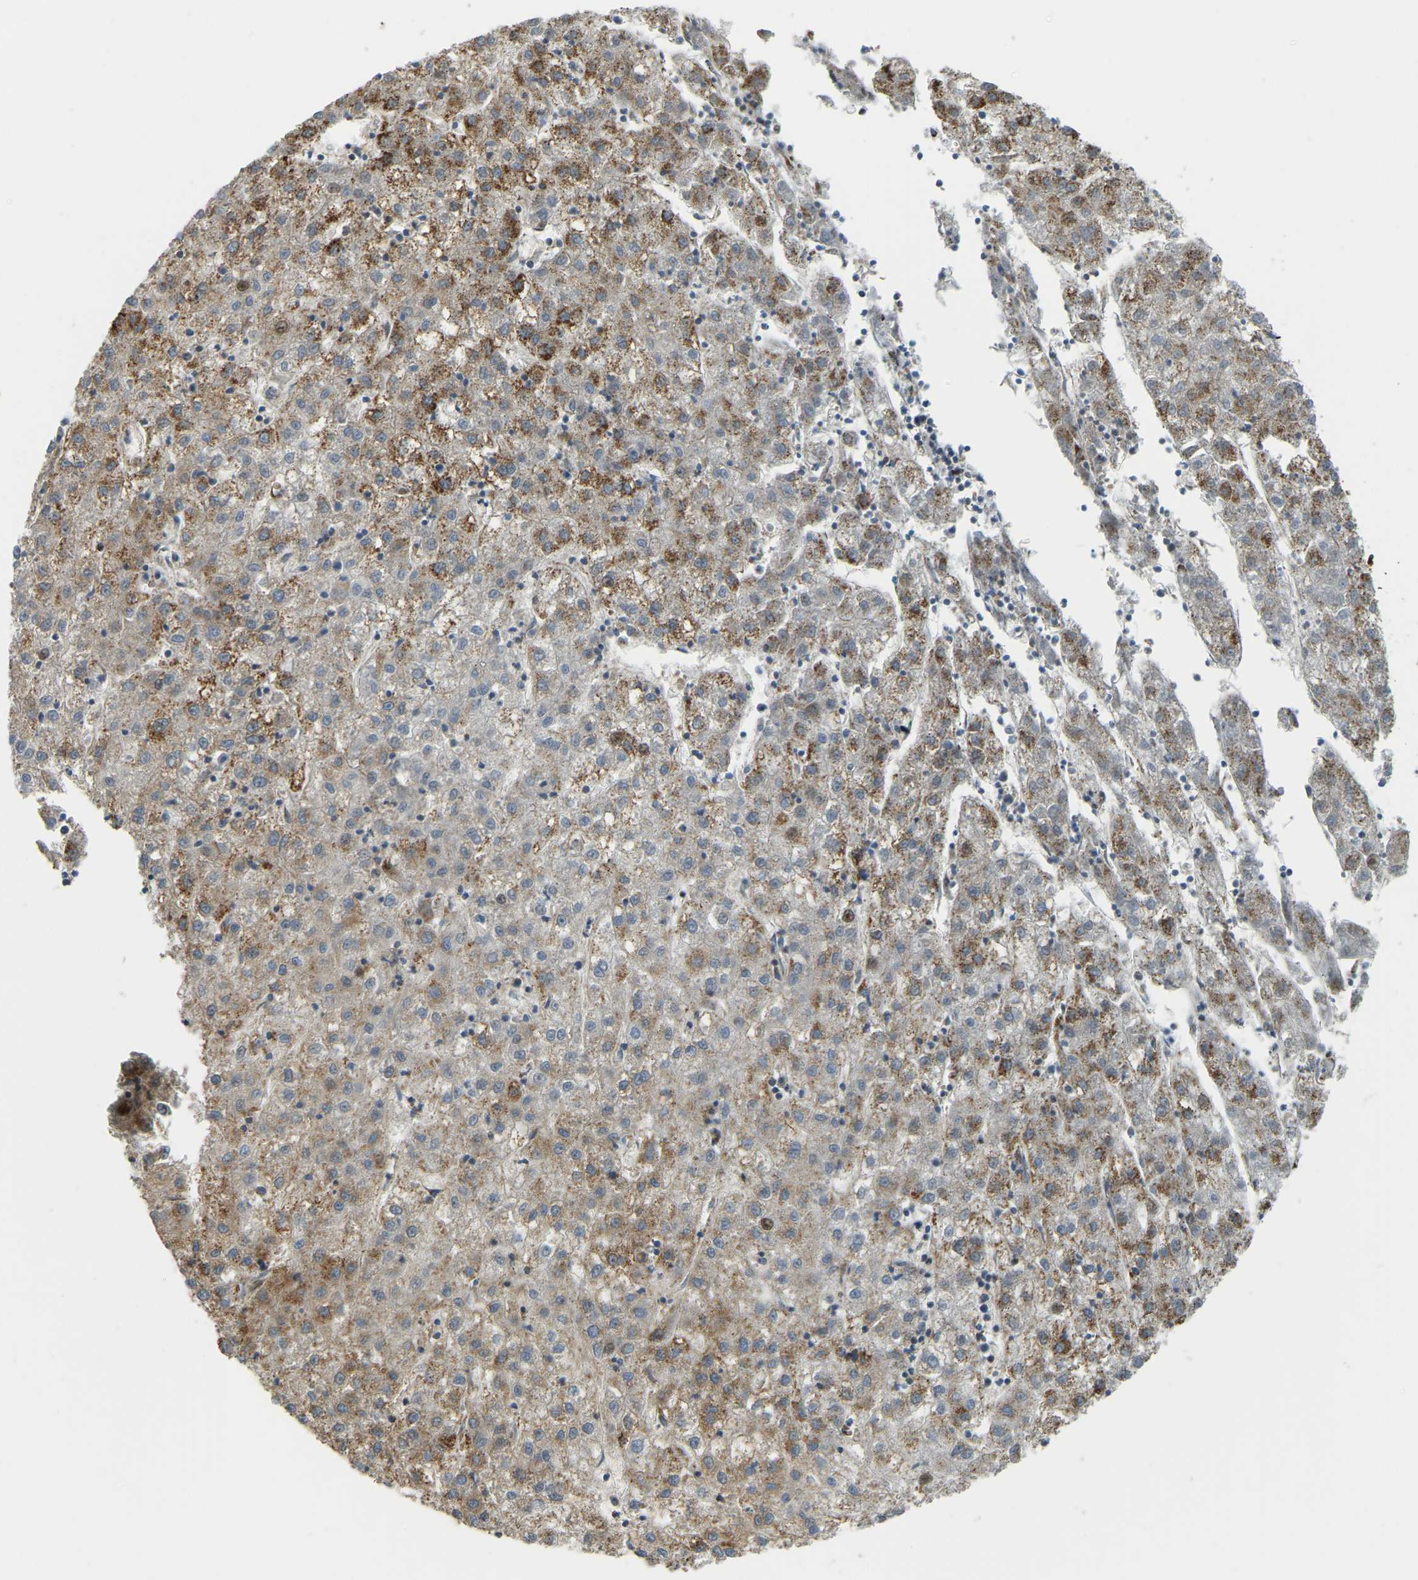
{"staining": {"intensity": "moderate", "quantity": ">75%", "location": "cytoplasmic/membranous"}, "tissue": "liver cancer", "cell_type": "Tumor cells", "image_type": "cancer", "snomed": [{"axis": "morphology", "description": "Carcinoma, Hepatocellular, NOS"}, {"axis": "topography", "description": "Liver"}], "caption": "Immunohistochemical staining of human liver hepatocellular carcinoma displays medium levels of moderate cytoplasmic/membranous protein positivity in about >75% of tumor cells. Using DAB (3,3'-diaminobenzidine) (brown) and hematoxylin (blue) stains, captured at high magnification using brightfield microscopy.", "gene": "PSMD7", "patient": {"sex": "male", "age": 72}}